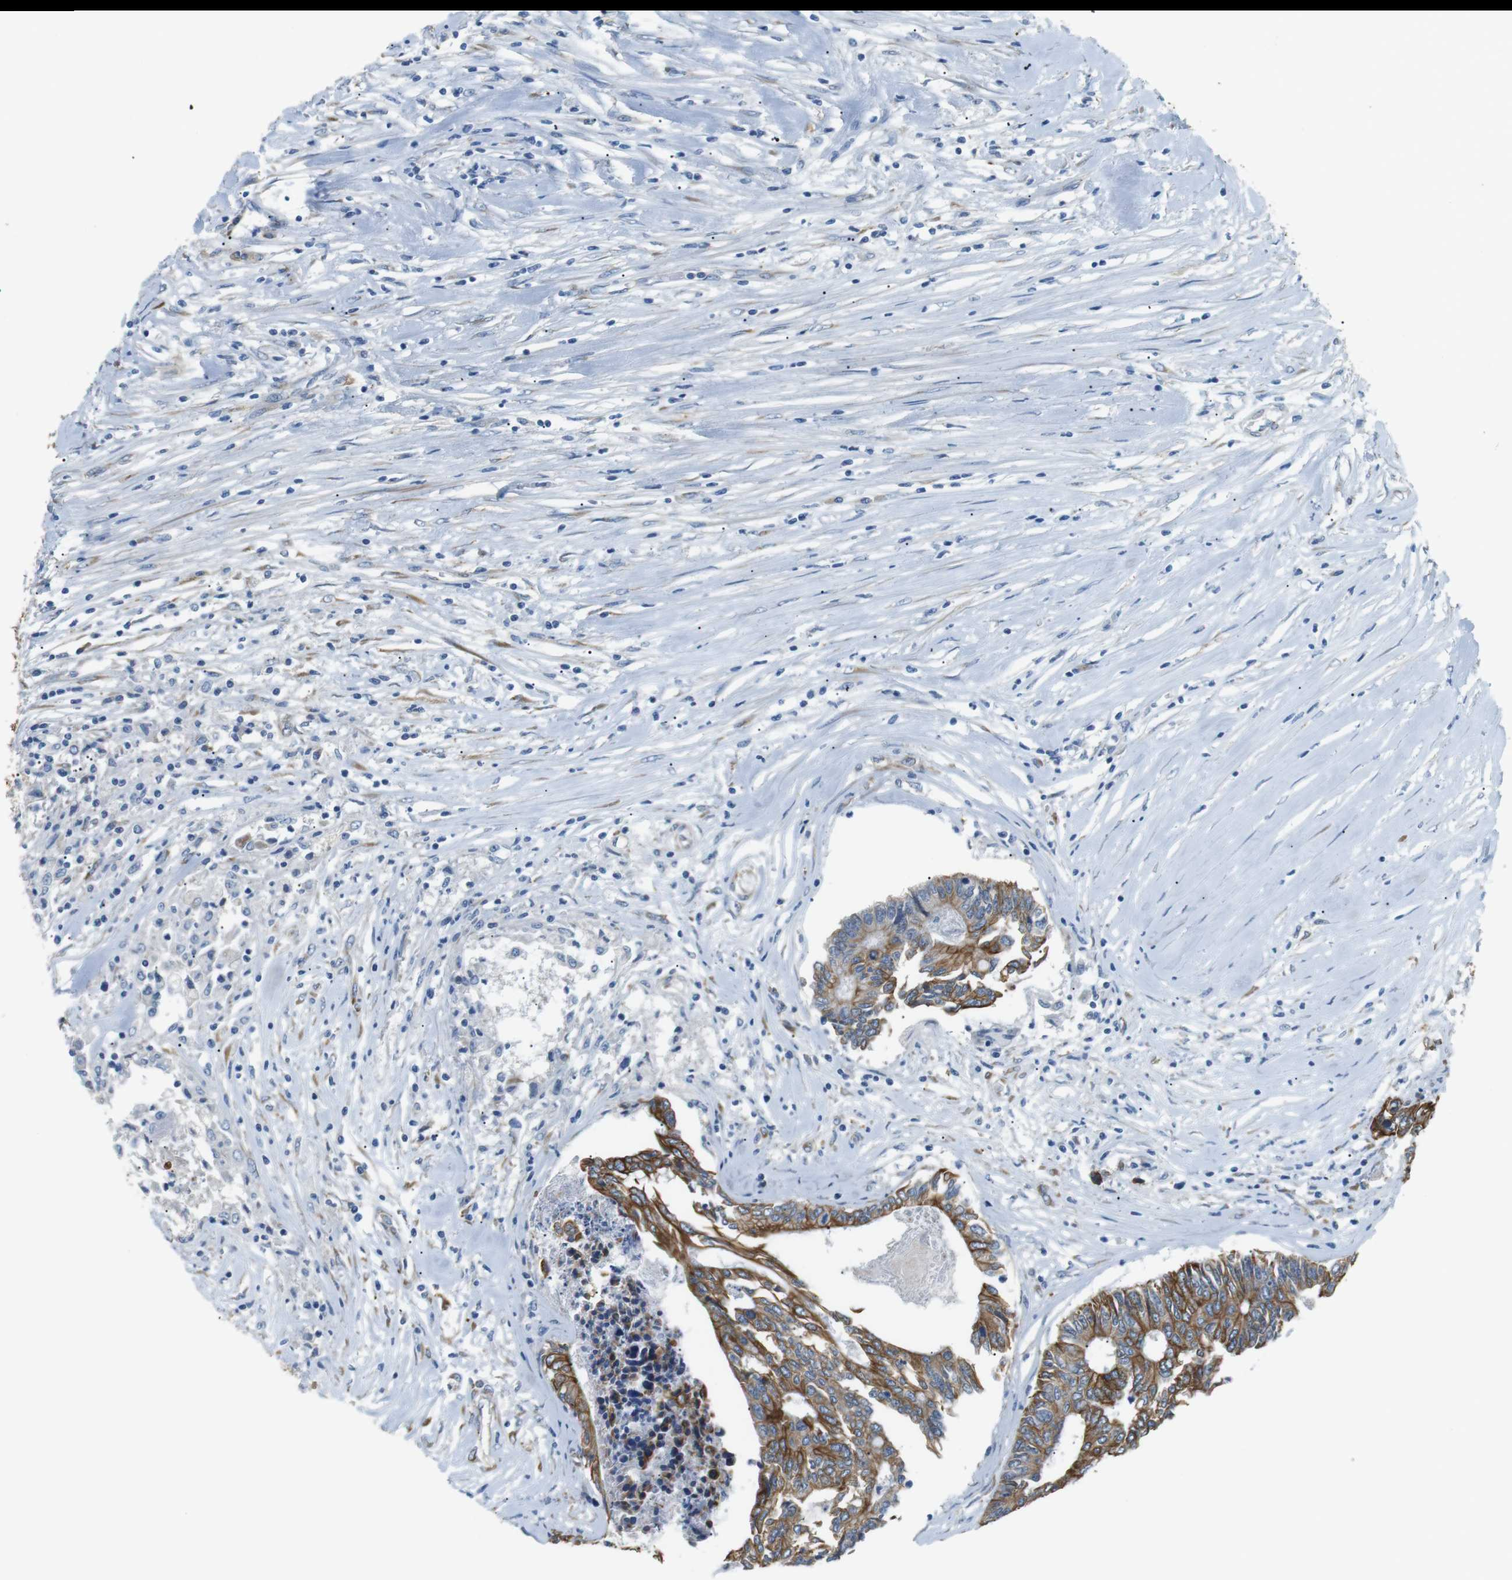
{"staining": {"intensity": "moderate", "quantity": ">75%", "location": "cytoplasmic/membranous"}, "tissue": "colorectal cancer", "cell_type": "Tumor cells", "image_type": "cancer", "snomed": [{"axis": "morphology", "description": "Adenocarcinoma, NOS"}, {"axis": "topography", "description": "Rectum"}], "caption": "This is an image of immunohistochemistry (IHC) staining of colorectal adenocarcinoma, which shows moderate staining in the cytoplasmic/membranous of tumor cells.", "gene": "UNC5CL", "patient": {"sex": "male", "age": 63}}